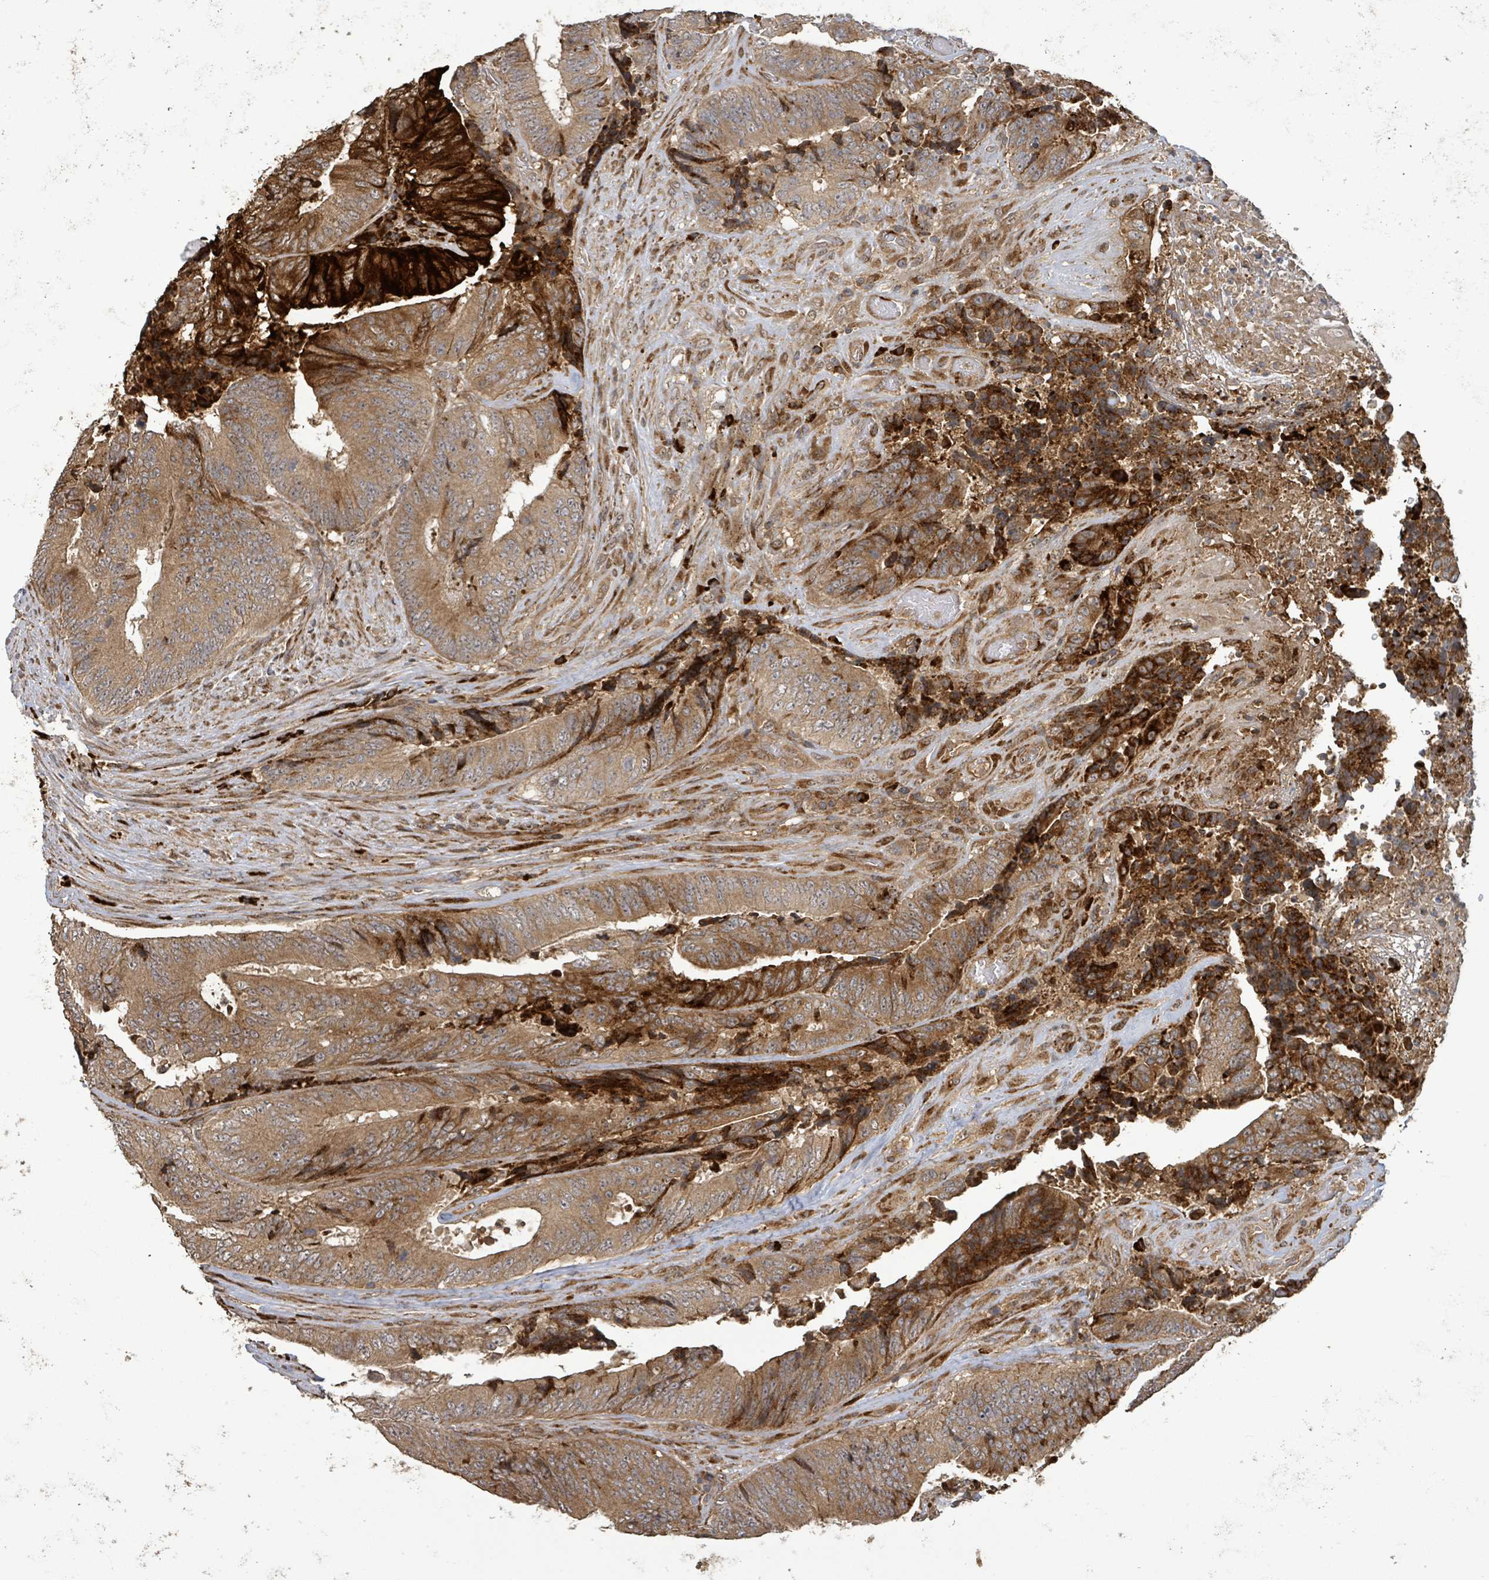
{"staining": {"intensity": "strong", "quantity": ">75%", "location": "cytoplasmic/membranous"}, "tissue": "colorectal cancer", "cell_type": "Tumor cells", "image_type": "cancer", "snomed": [{"axis": "morphology", "description": "Adenocarcinoma, NOS"}, {"axis": "topography", "description": "Rectum"}], "caption": "This is an image of immunohistochemistry (IHC) staining of colorectal cancer (adenocarcinoma), which shows strong expression in the cytoplasmic/membranous of tumor cells.", "gene": "STARD4", "patient": {"sex": "male", "age": 72}}